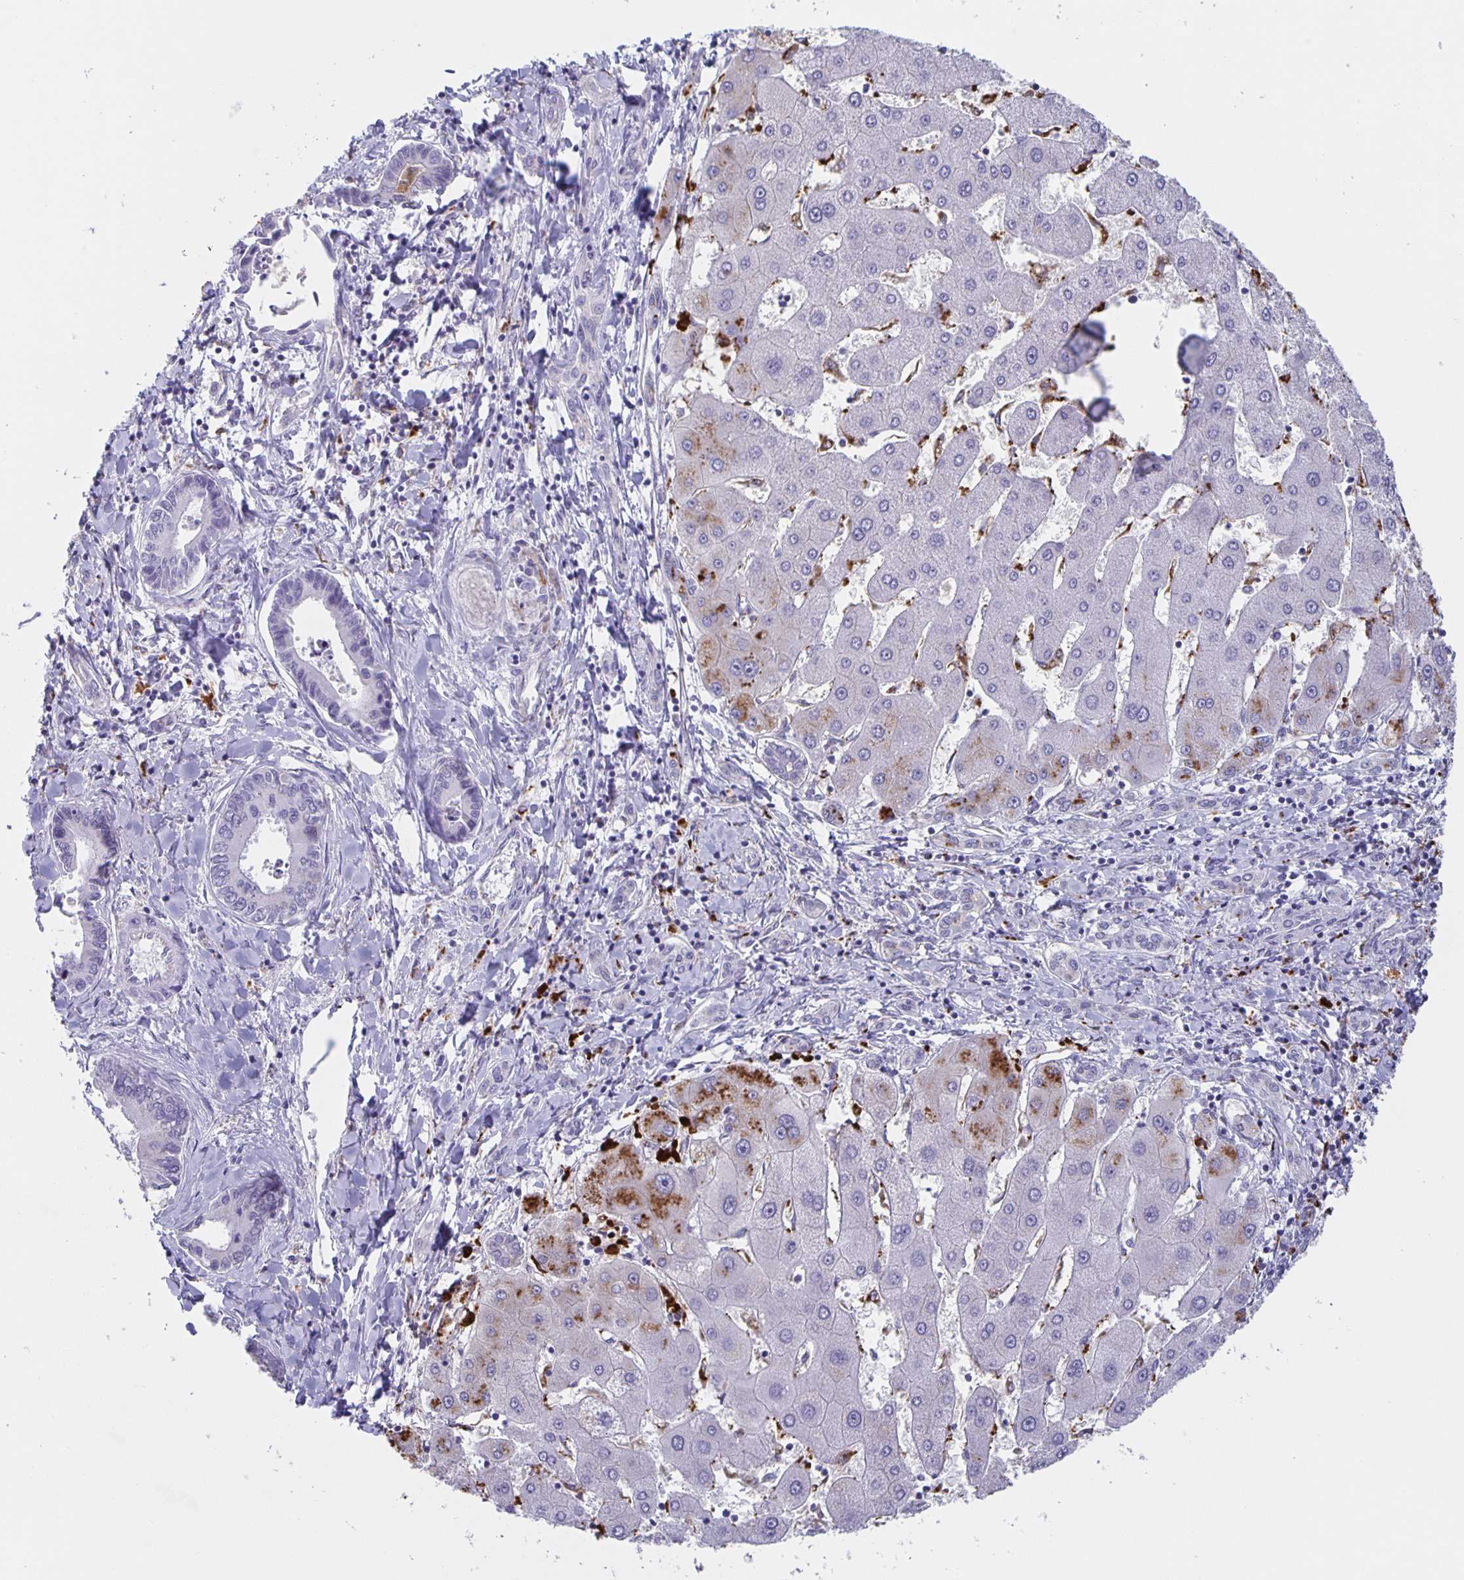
{"staining": {"intensity": "negative", "quantity": "none", "location": "none"}, "tissue": "liver cancer", "cell_type": "Tumor cells", "image_type": "cancer", "snomed": [{"axis": "morphology", "description": "Cholangiocarcinoma"}, {"axis": "topography", "description": "Liver"}], "caption": "Tumor cells show no significant protein staining in cholangiocarcinoma (liver).", "gene": "LIPA", "patient": {"sex": "male", "age": 66}}